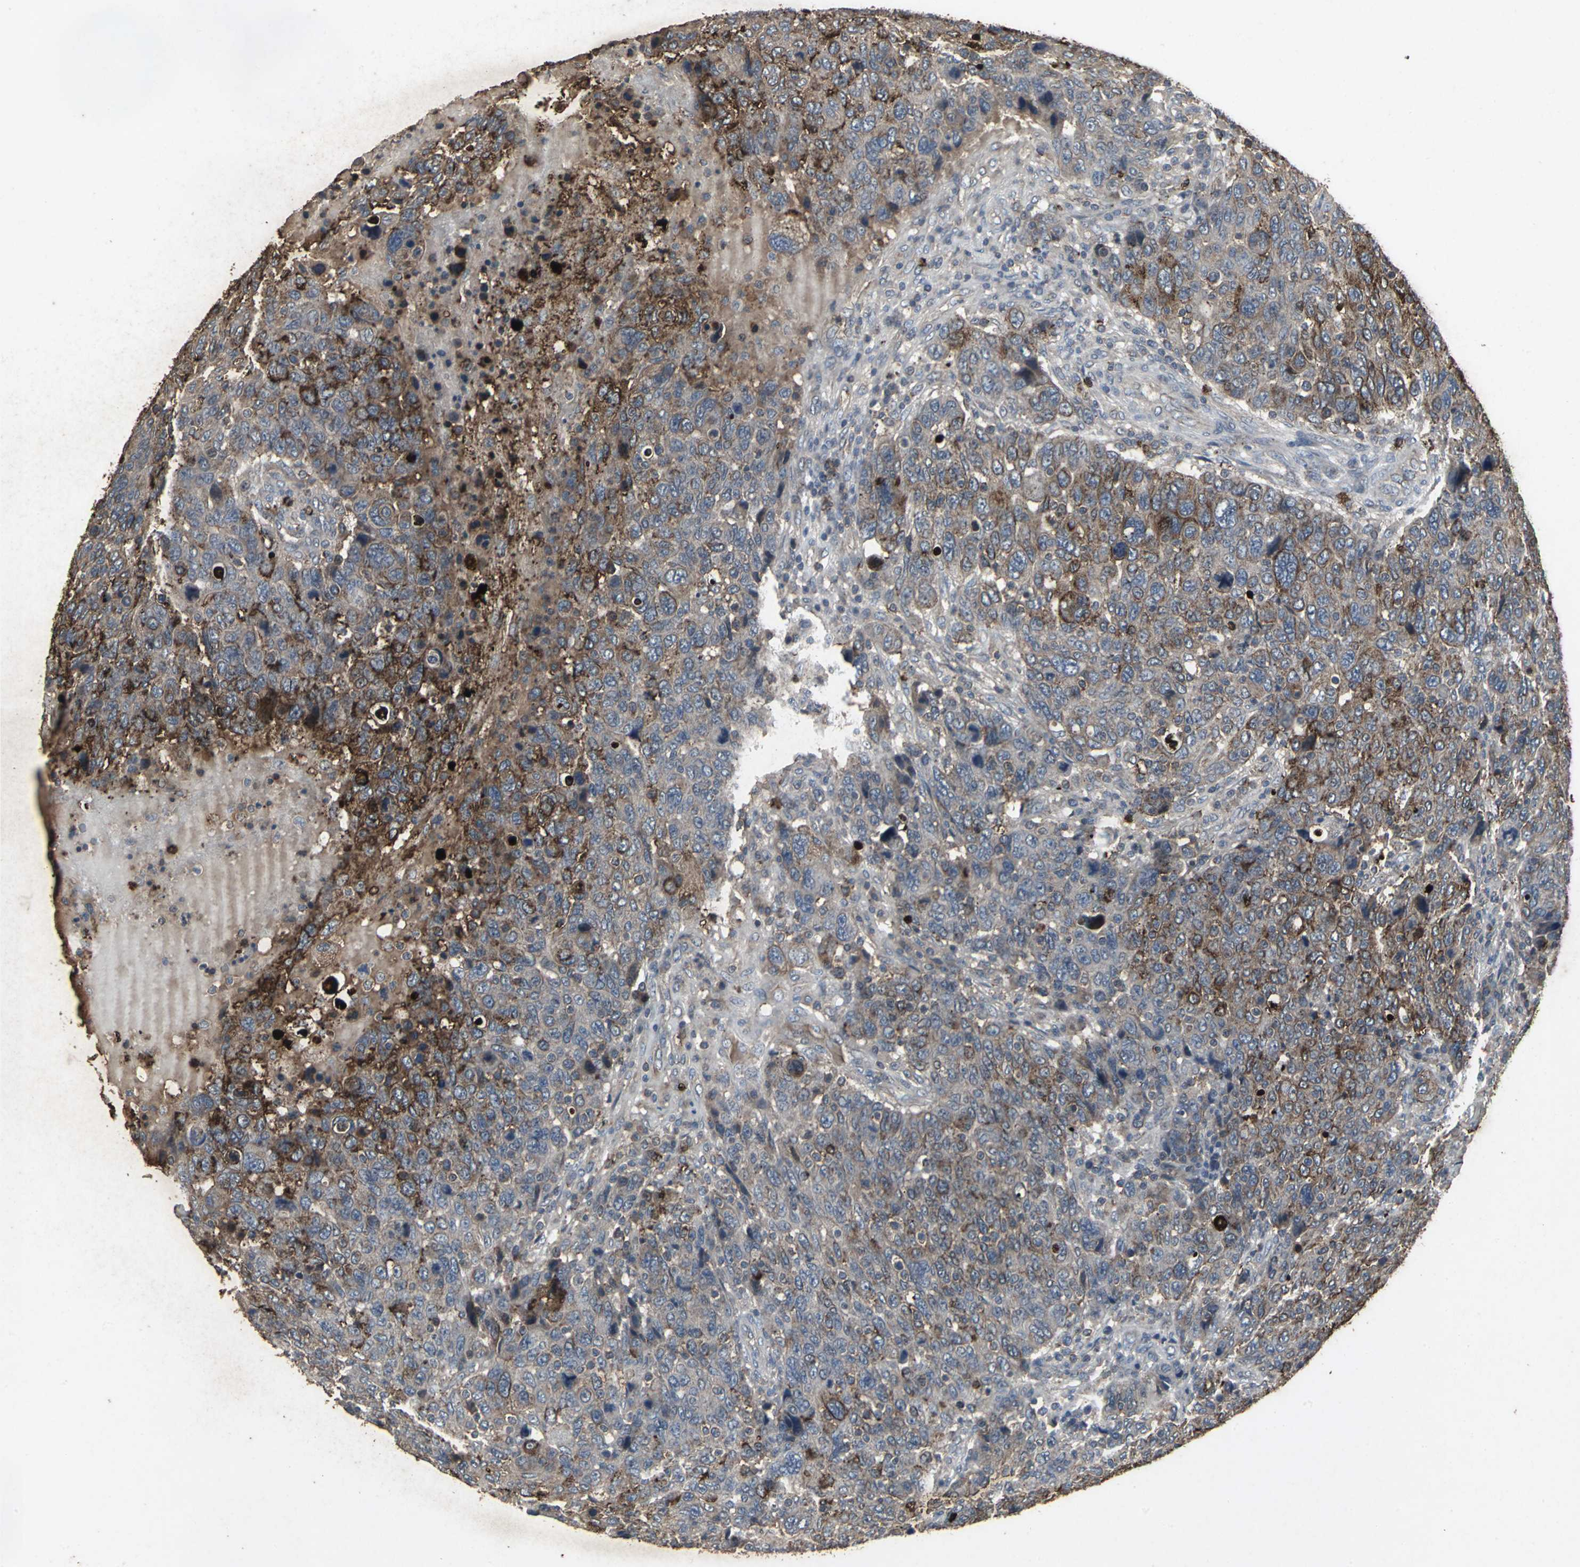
{"staining": {"intensity": "strong", "quantity": ">75%", "location": "cytoplasmic/membranous"}, "tissue": "breast cancer", "cell_type": "Tumor cells", "image_type": "cancer", "snomed": [{"axis": "morphology", "description": "Duct carcinoma"}, {"axis": "topography", "description": "Breast"}], "caption": "Protein staining shows strong cytoplasmic/membranous staining in about >75% of tumor cells in breast invasive ductal carcinoma. (brown staining indicates protein expression, while blue staining denotes nuclei).", "gene": "CCR9", "patient": {"sex": "female", "age": 37}}